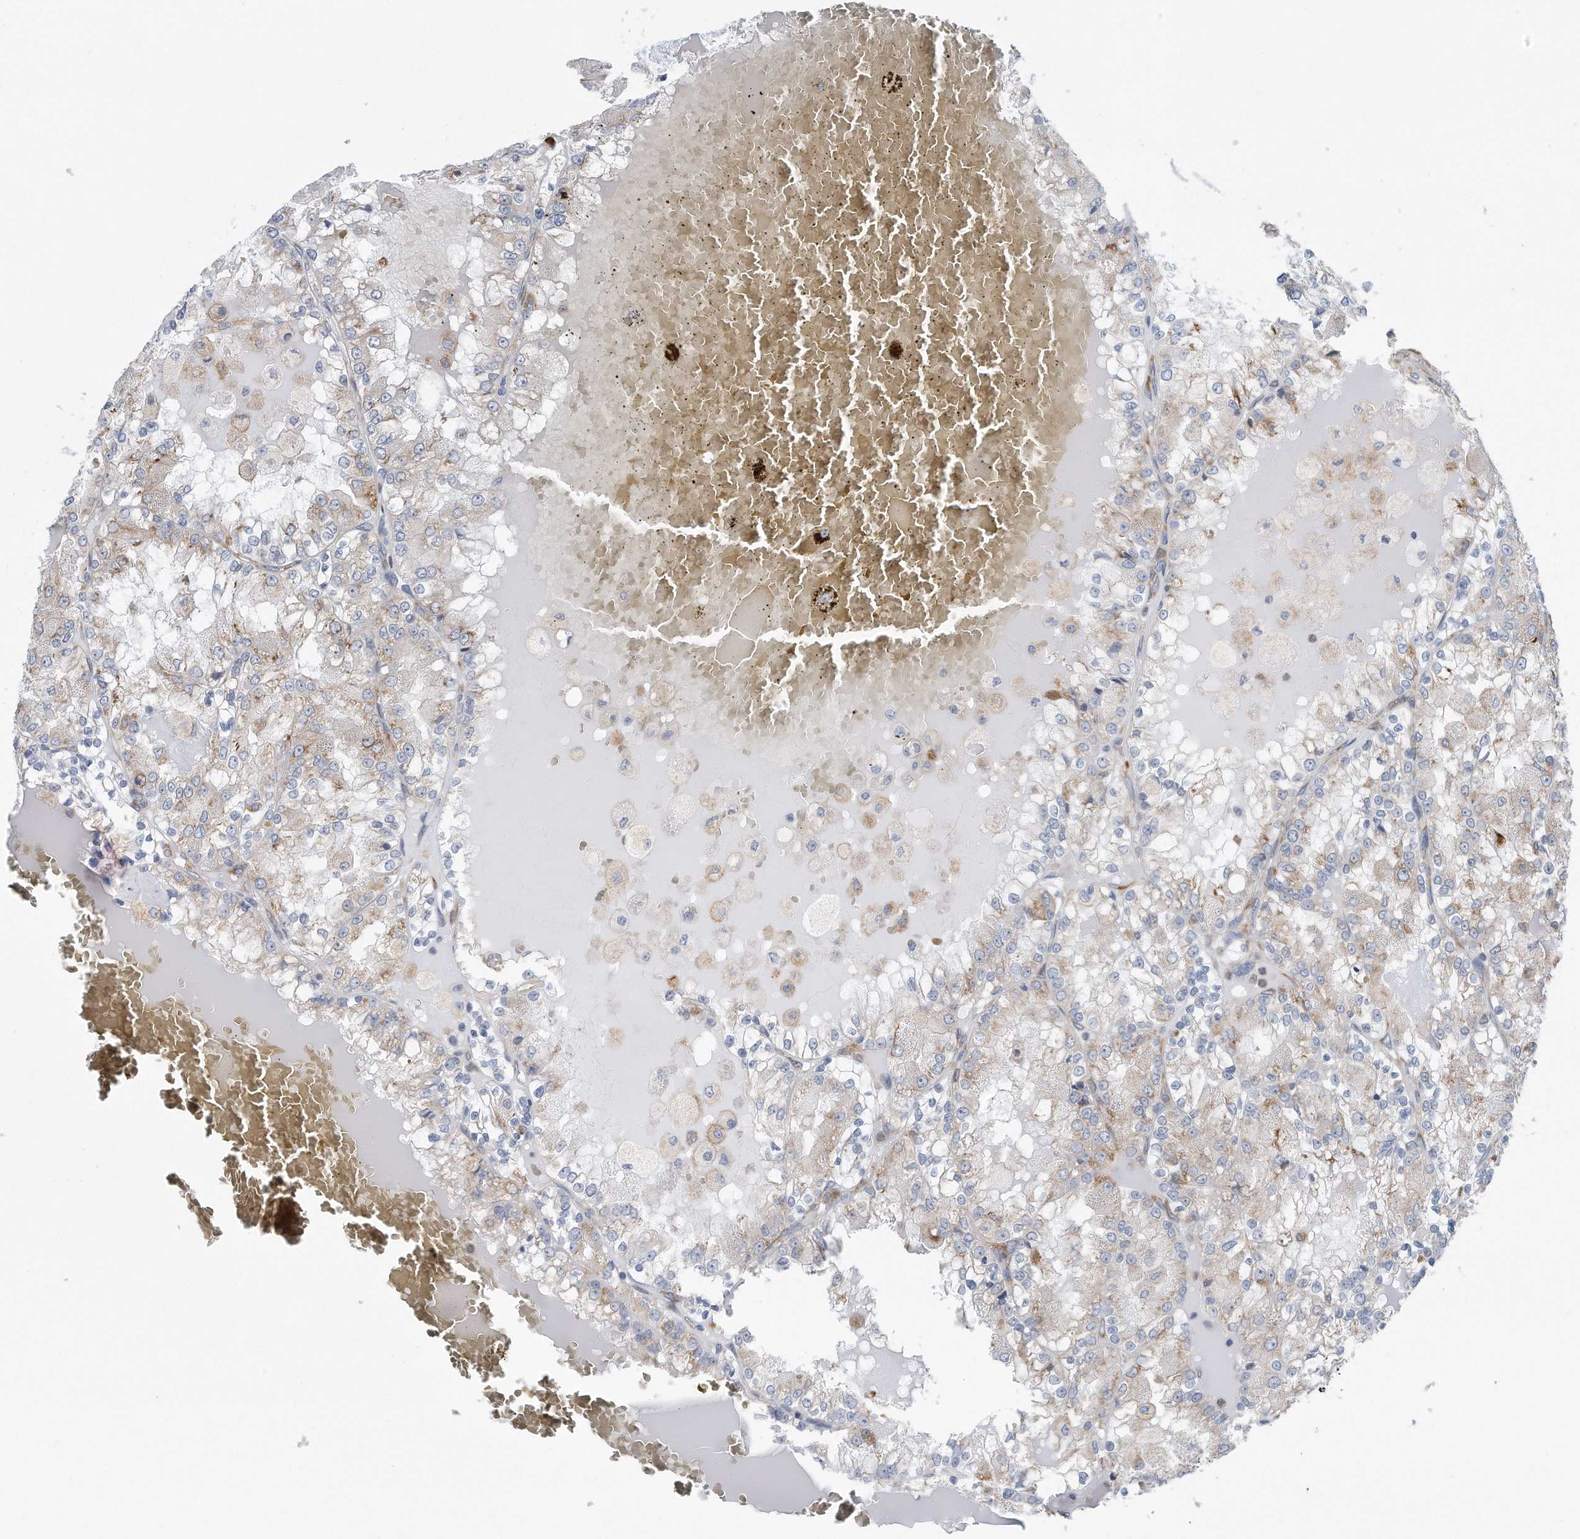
{"staining": {"intensity": "weak", "quantity": "<25%", "location": "cytoplasmic/membranous"}, "tissue": "renal cancer", "cell_type": "Tumor cells", "image_type": "cancer", "snomed": [{"axis": "morphology", "description": "Adenocarcinoma, NOS"}, {"axis": "topography", "description": "Kidney"}], "caption": "Immunohistochemistry image of neoplastic tissue: adenocarcinoma (renal) stained with DAB displays no significant protein staining in tumor cells.", "gene": "RPL26L1", "patient": {"sex": "female", "age": 56}}